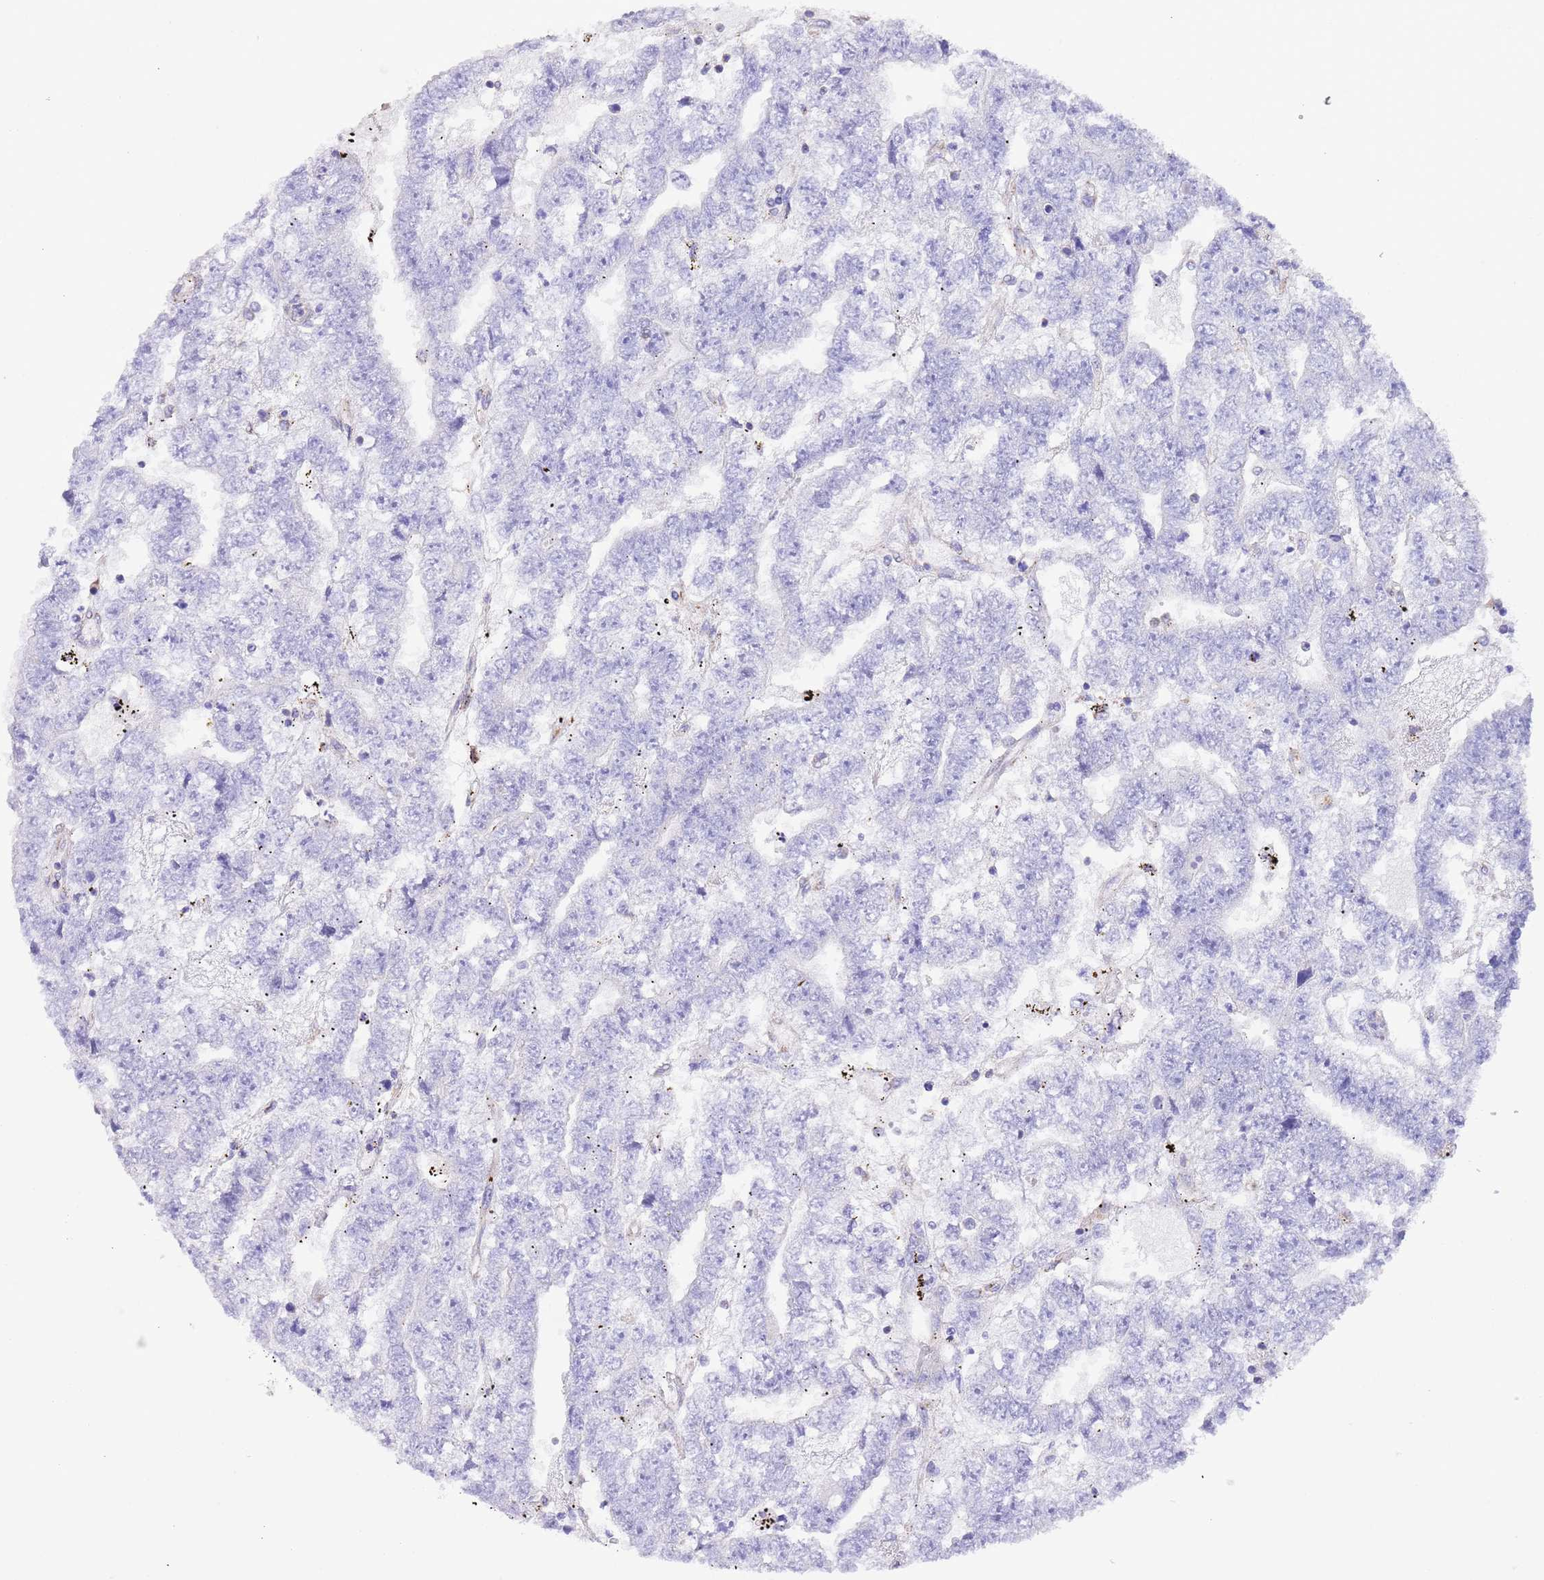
{"staining": {"intensity": "negative", "quantity": "none", "location": "none"}, "tissue": "testis cancer", "cell_type": "Tumor cells", "image_type": "cancer", "snomed": [{"axis": "morphology", "description": "Carcinoma, Embryonal, NOS"}, {"axis": "topography", "description": "Testis"}], "caption": "Immunohistochemical staining of testis cancer exhibits no significant expression in tumor cells.", "gene": "SS18L2", "patient": {"sex": "male", "age": 25}}